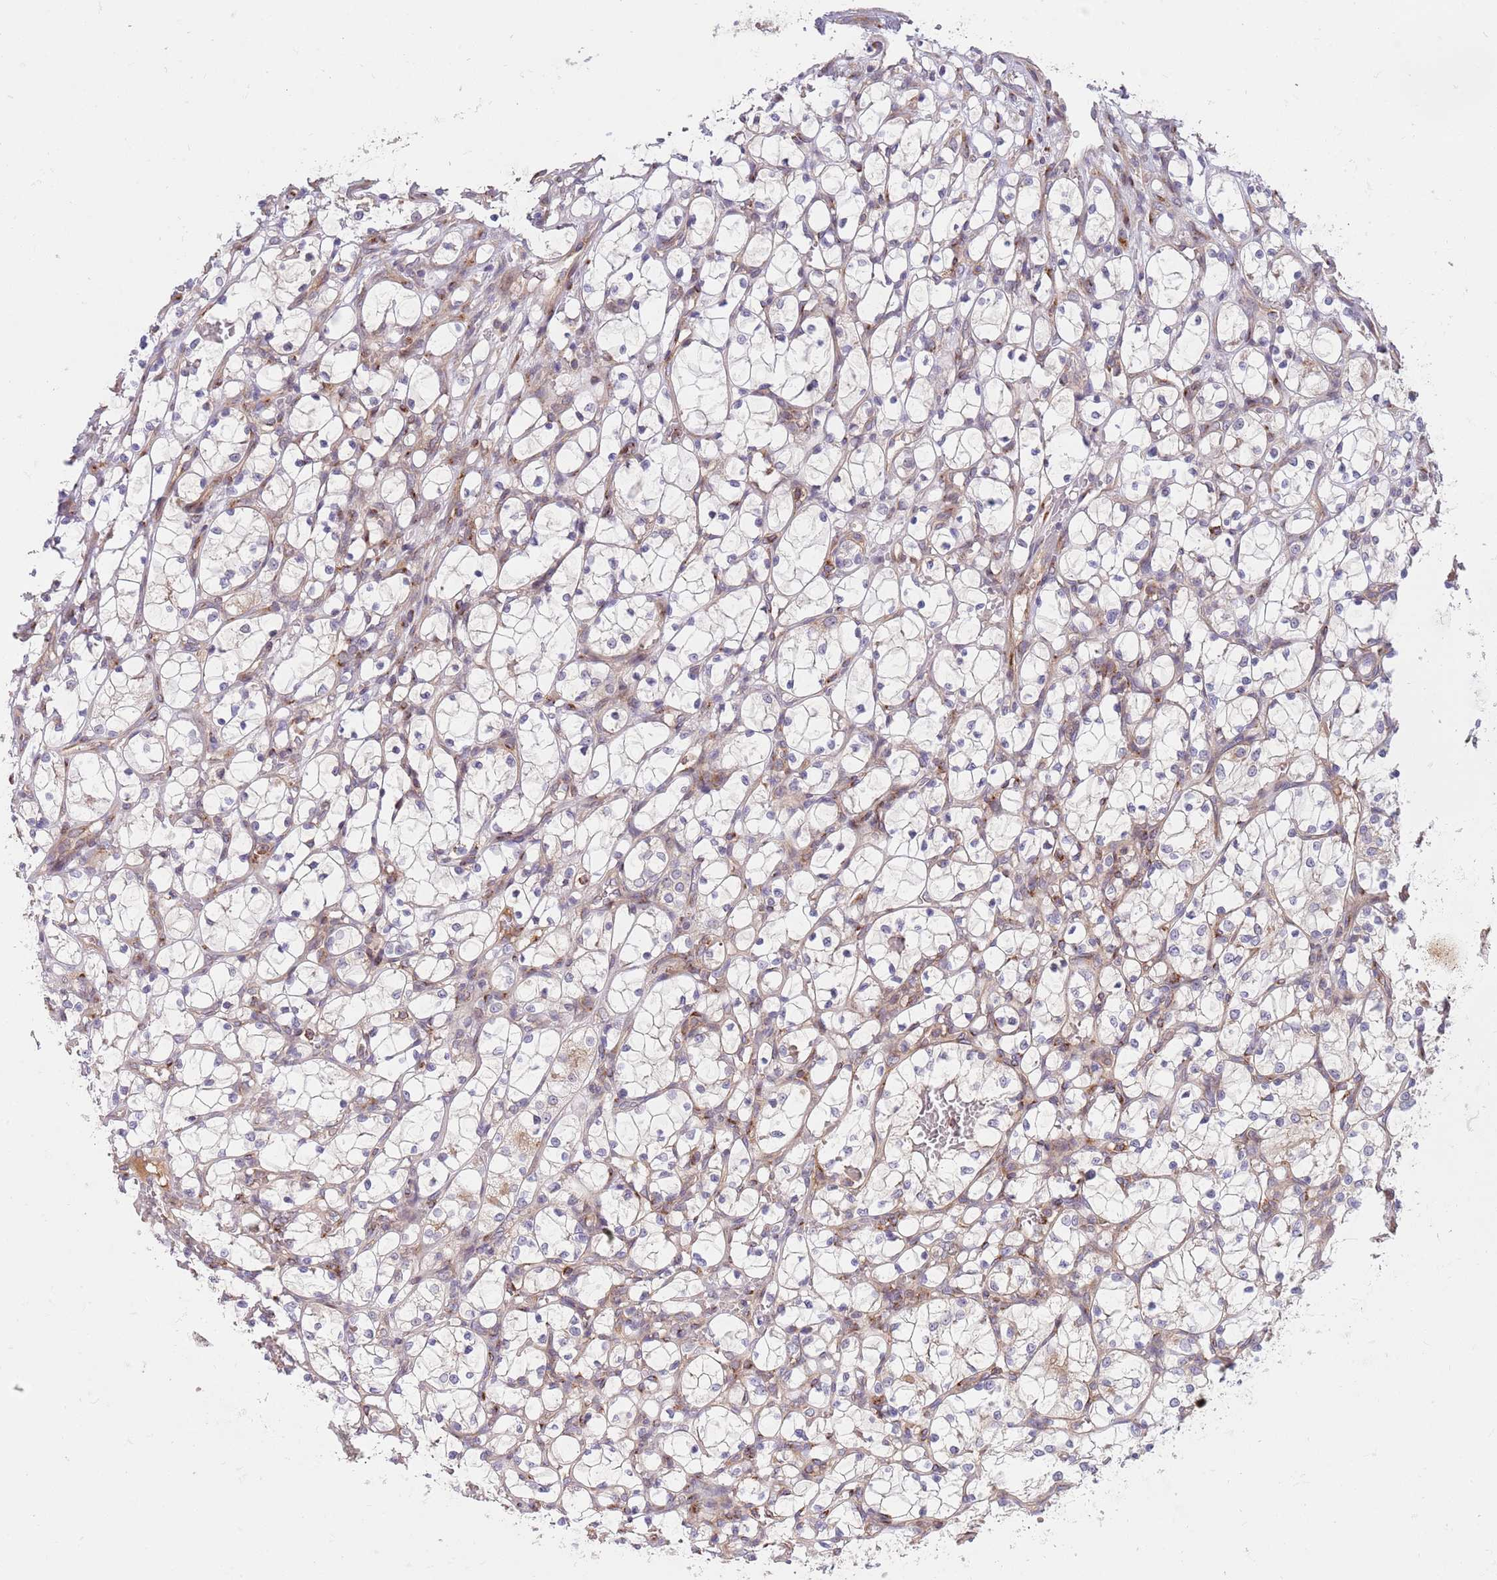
{"staining": {"intensity": "negative", "quantity": "none", "location": "none"}, "tissue": "renal cancer", "cell_type": "Tumor cells", "image_type": "cancer", "snomed": [{"axis": "morphology", "description": "Adenocarcinoma, NOS"}, {"axis": "topography", "description": "Kidney"}], "caption": "IHC image of neoplastic tissue: adenocarcinoma (renal) stained with DAB (3,3'-diaminobenzidine) demonstrates no significant protein staining in tumor cells. The staining was performed using DAB to visualize the protein expression in brown, while the nuclei were stained in blue with hematoxylin (Magnification: 20x).", "gene": "BTBD7", "patient": {"sex": "female", "age": 69}}